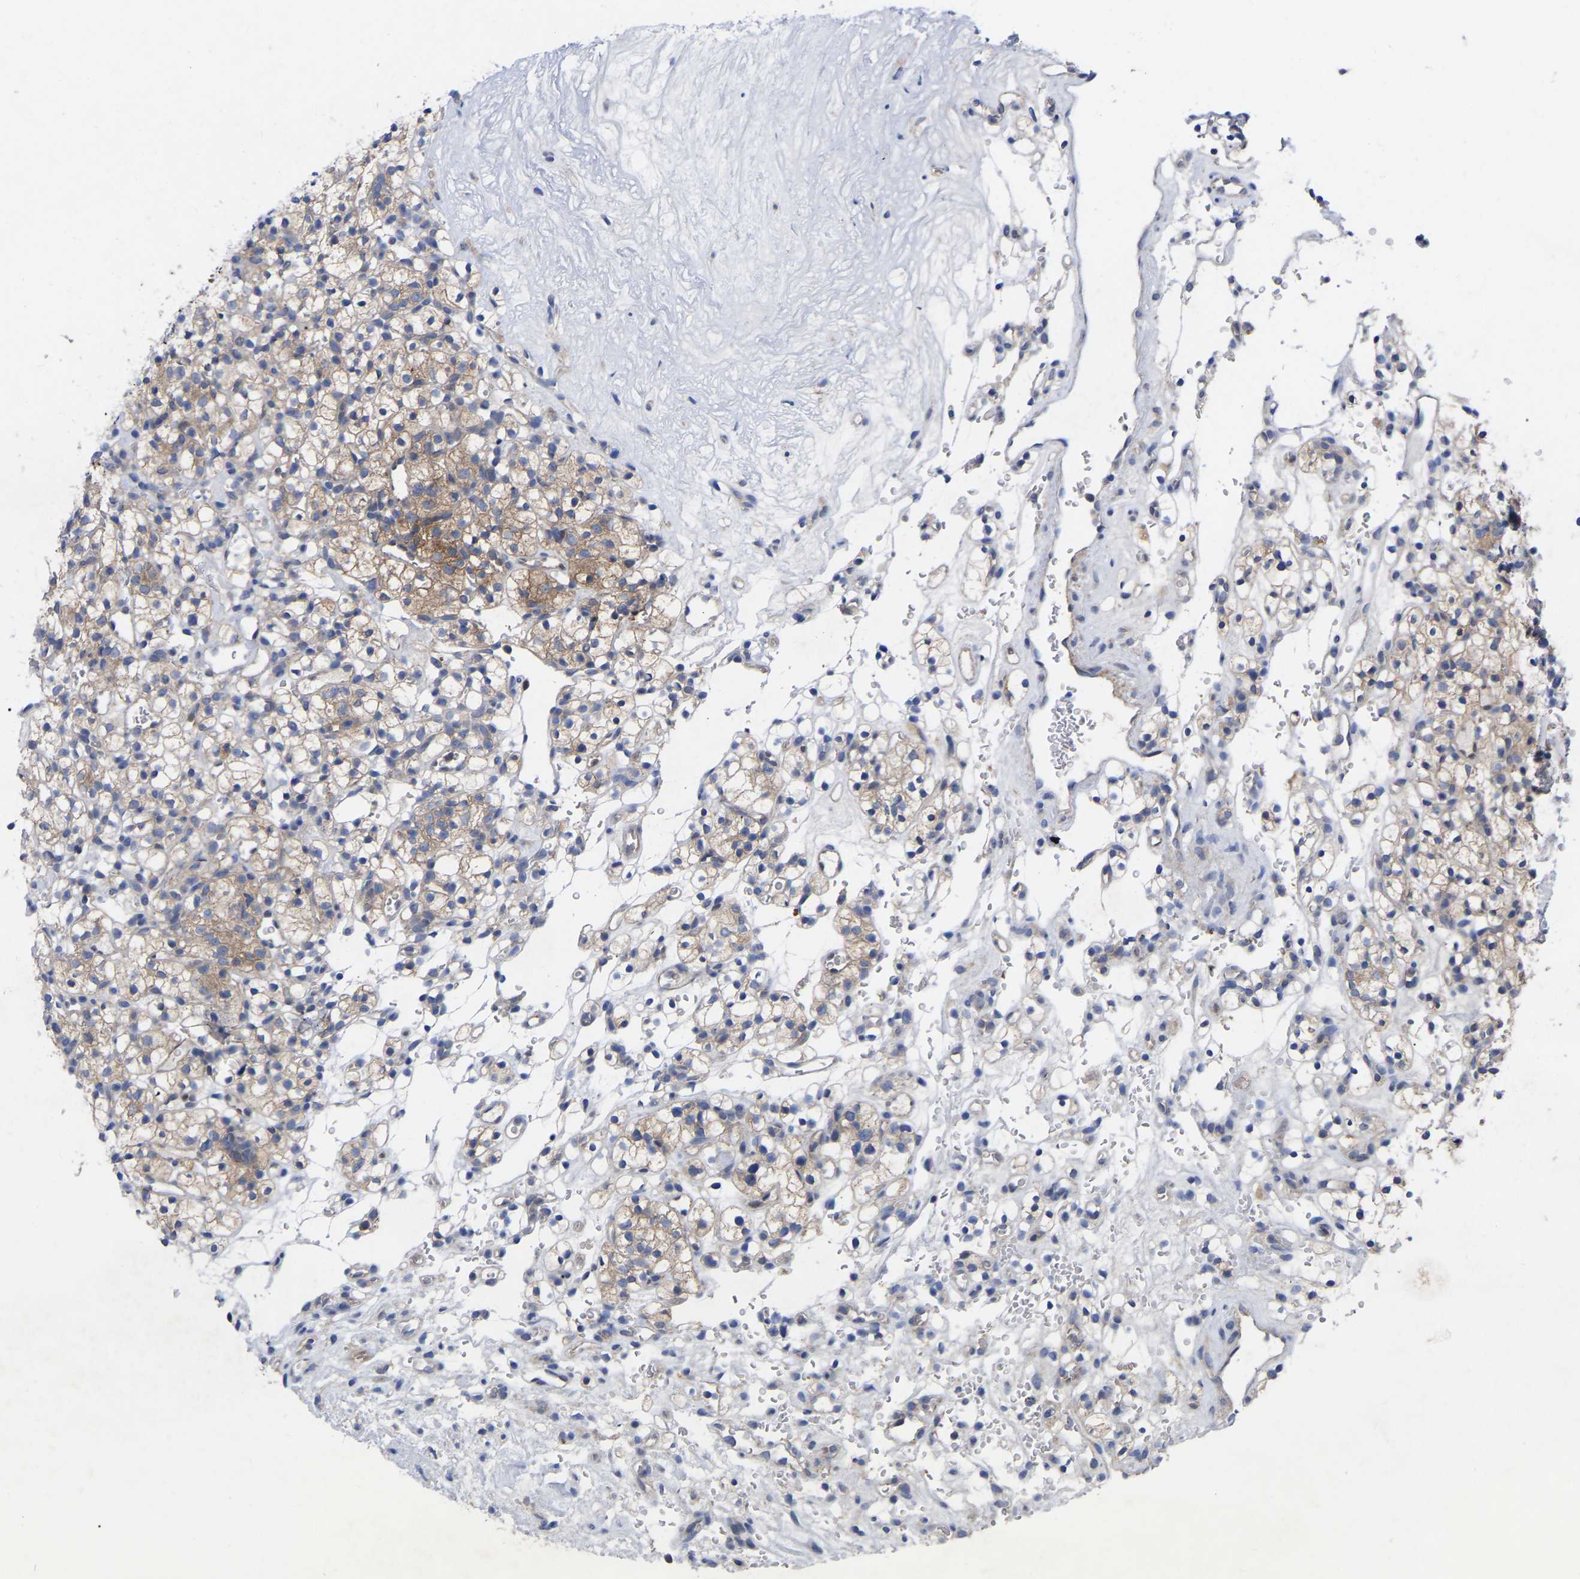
{"staining": {"intensity": "moderate", "quantity": "<25%", "location": "cytoplasmic/membranous"}, "tissue": "renal cancer", "cell_type": "Tumor cells", "image_type": "cancer", "snomed": [{"axis": "morphology", "description": "Adenocarcinoma, NOS"}, {"axis": "topography", "description": "Kidney"}], "caption": "Human renal adenocarcinoma stained for a protein (brown) reveals moderate cytoplasmic/membranous positive positivity in about <25% of tumor cells.", "gene": "TCP1", "patient": {"sex": "female", "age": 57}}